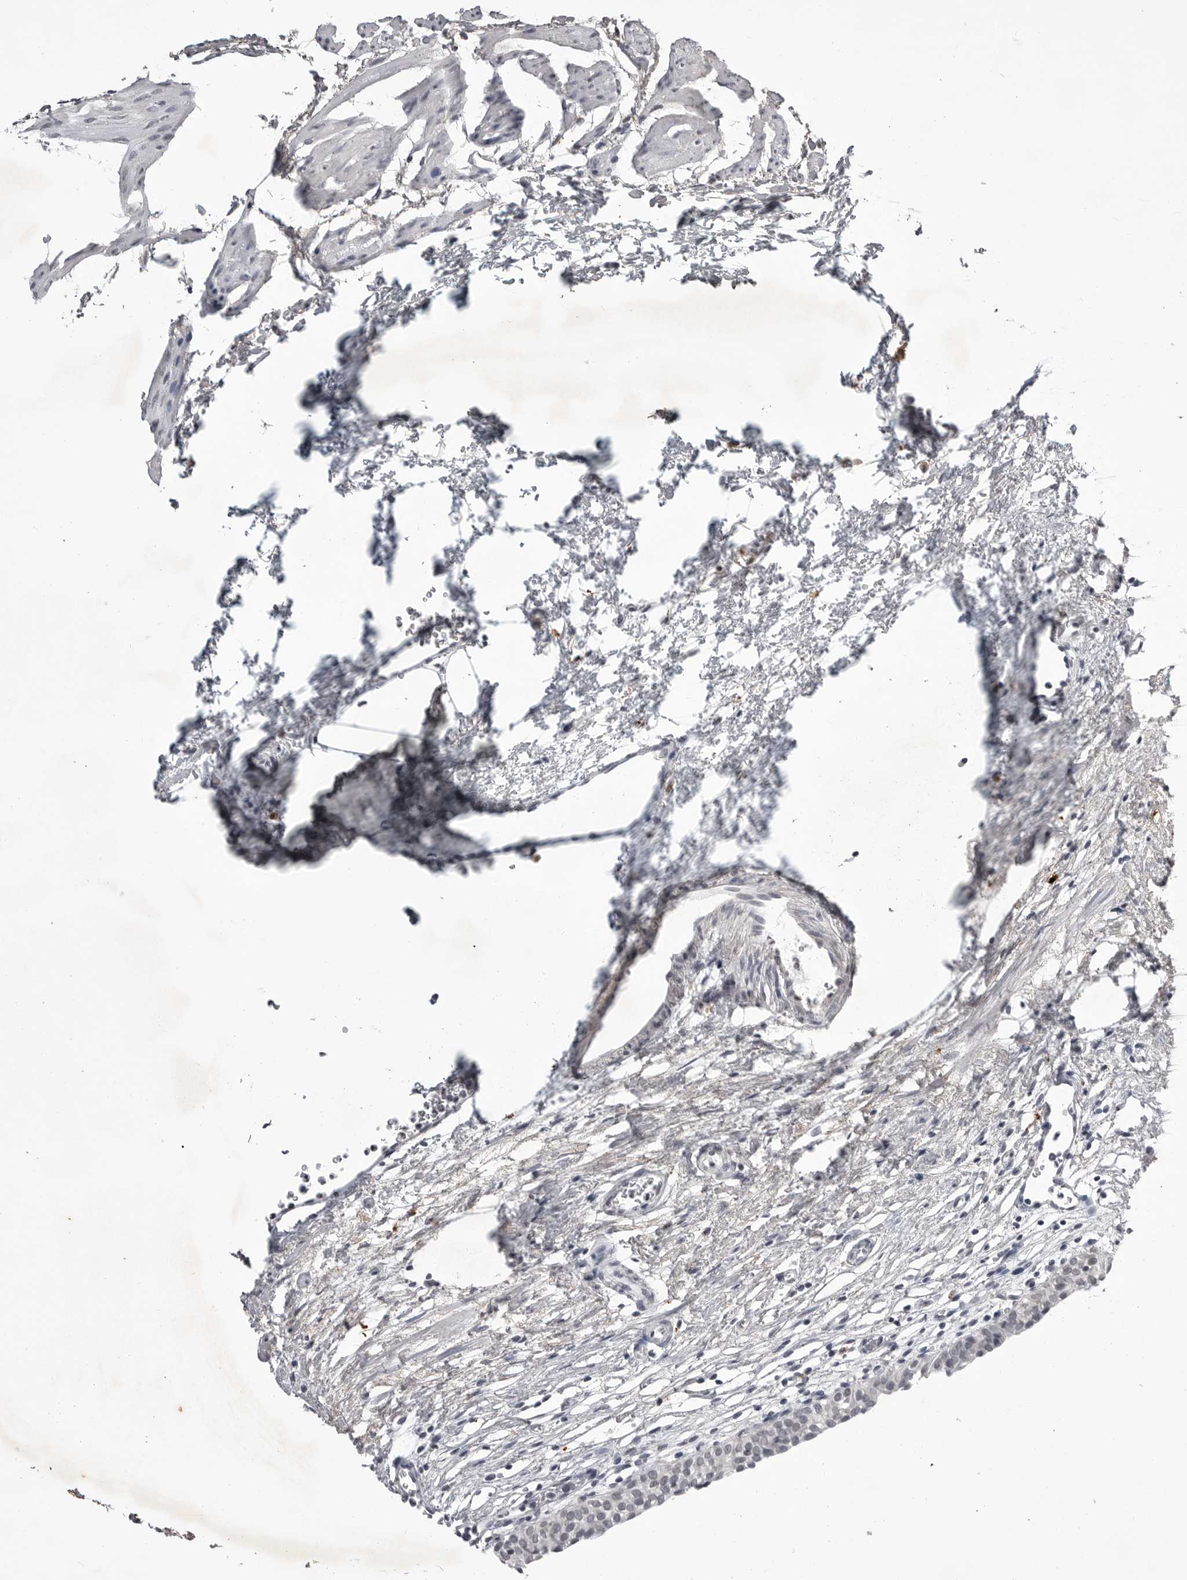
{"staining": {"intensity": "negative", "quantity": "none", "location": "none"}, "tissue": "urinary bladder", "cell_type": "Urothelial cells", "image_type": "normal", "snomed": [{"axis": "morphology", "description": "Normal tissue, NOS"}, {"axis": "morphology", "description": "Urothelial carcinoma, High grade"}, {"axis": "topography", "description": "Urinary bladder"}], "caption": "Histopathology image shows no protein positivity in urothelial cells of benign urinary bladder. The staining is performed using DAB brown chromogen with nuclei counter-stained in using hematoxylin.", "gene": "RRM1", "patient": {"sex": "female", "age": 60}}